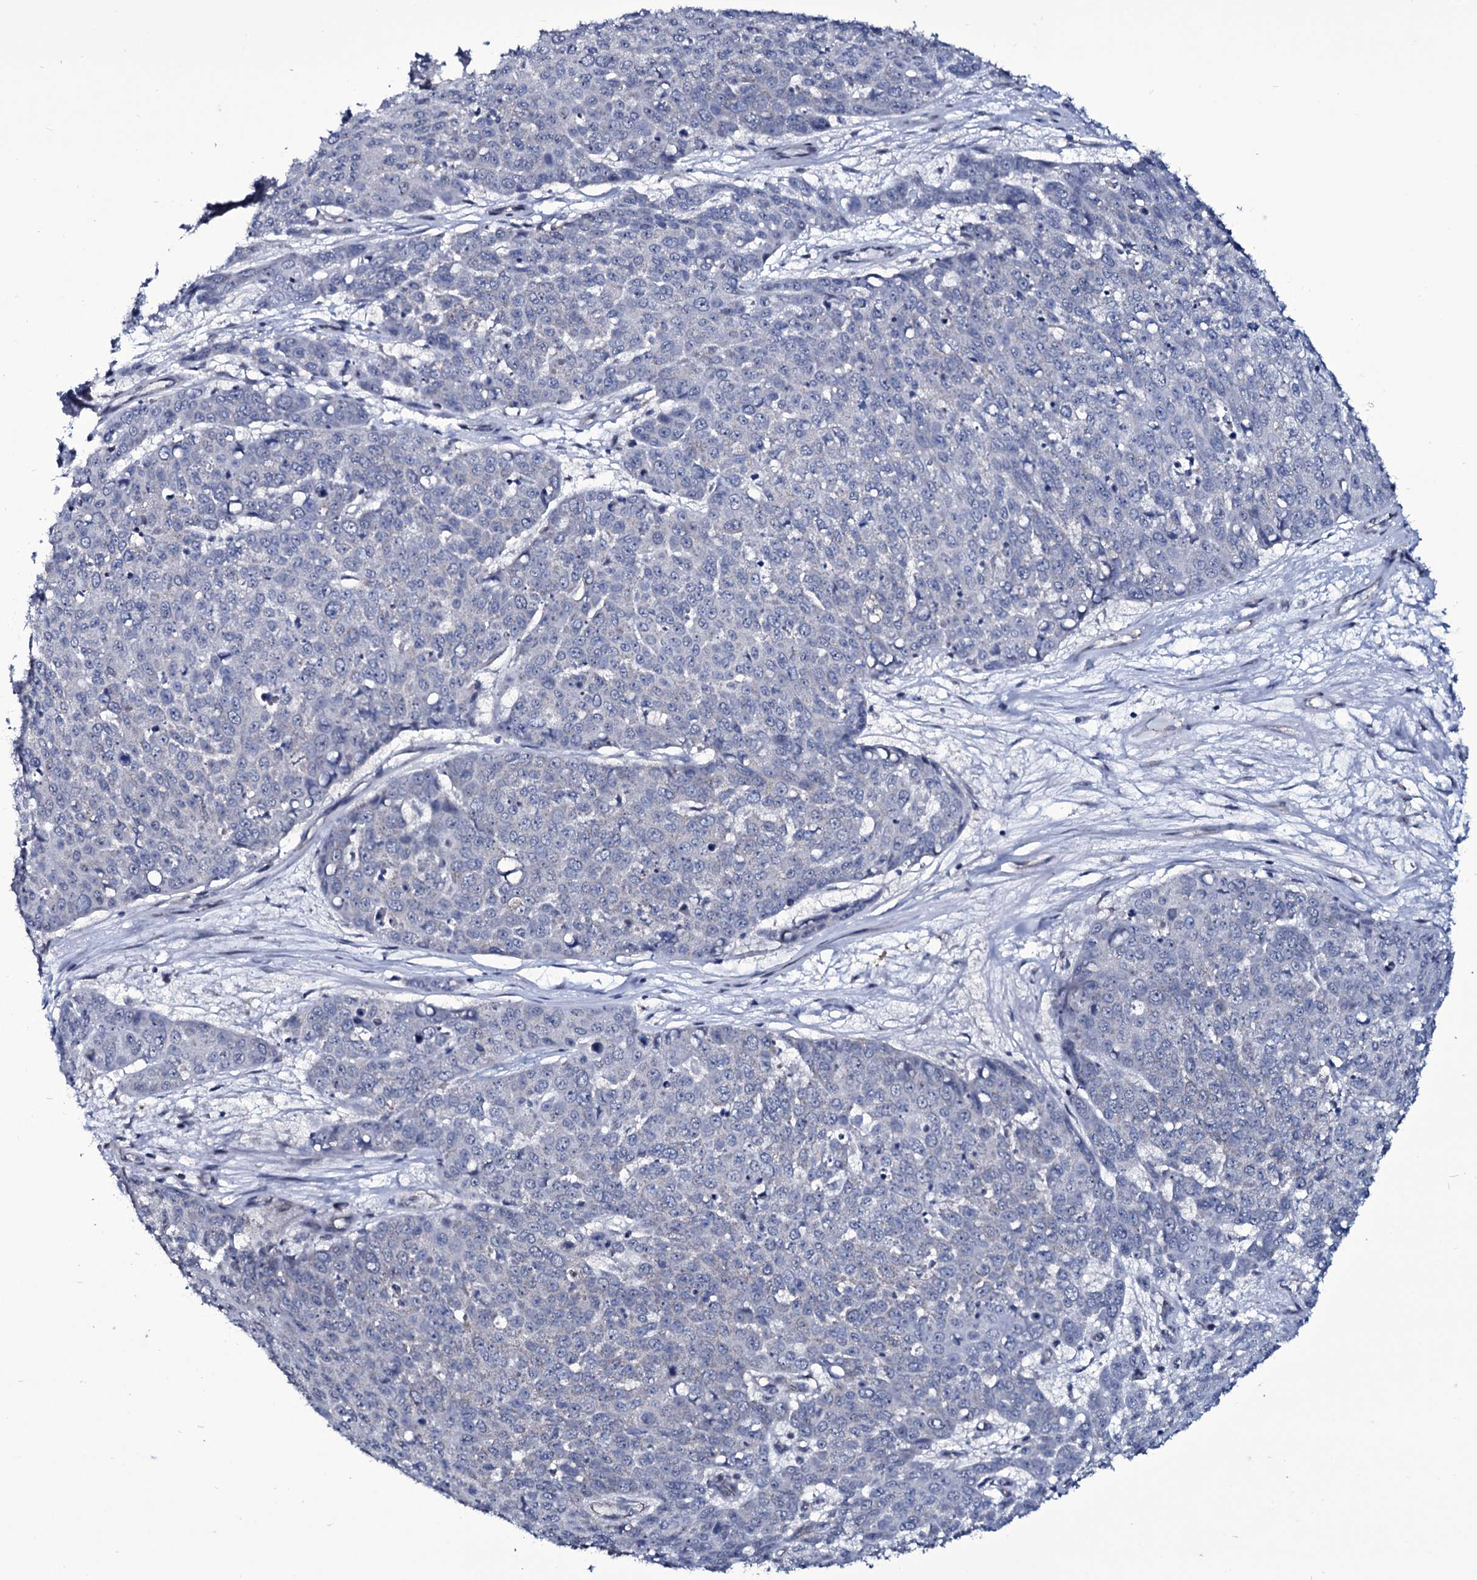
{"staining": {"intensity": "negative", "quantity": "none", "location": "none"}, "tissue": "skin cancer", "cell_type": "Tumor cells", "image_type": "cancer", "snomed": [{"axis": "morphology", "description": "Squamous cell carcinoma, NOS"}, {"axis": "topography", "description": "Skin"}], "caption": "Squamous cell carcinoma (skin) stained for a protein using immunohistochemistry (IHC) reveals no positivity tumor cells.", "gene": "WIPF3", "patient": {"sex": "male", "age": 71}}